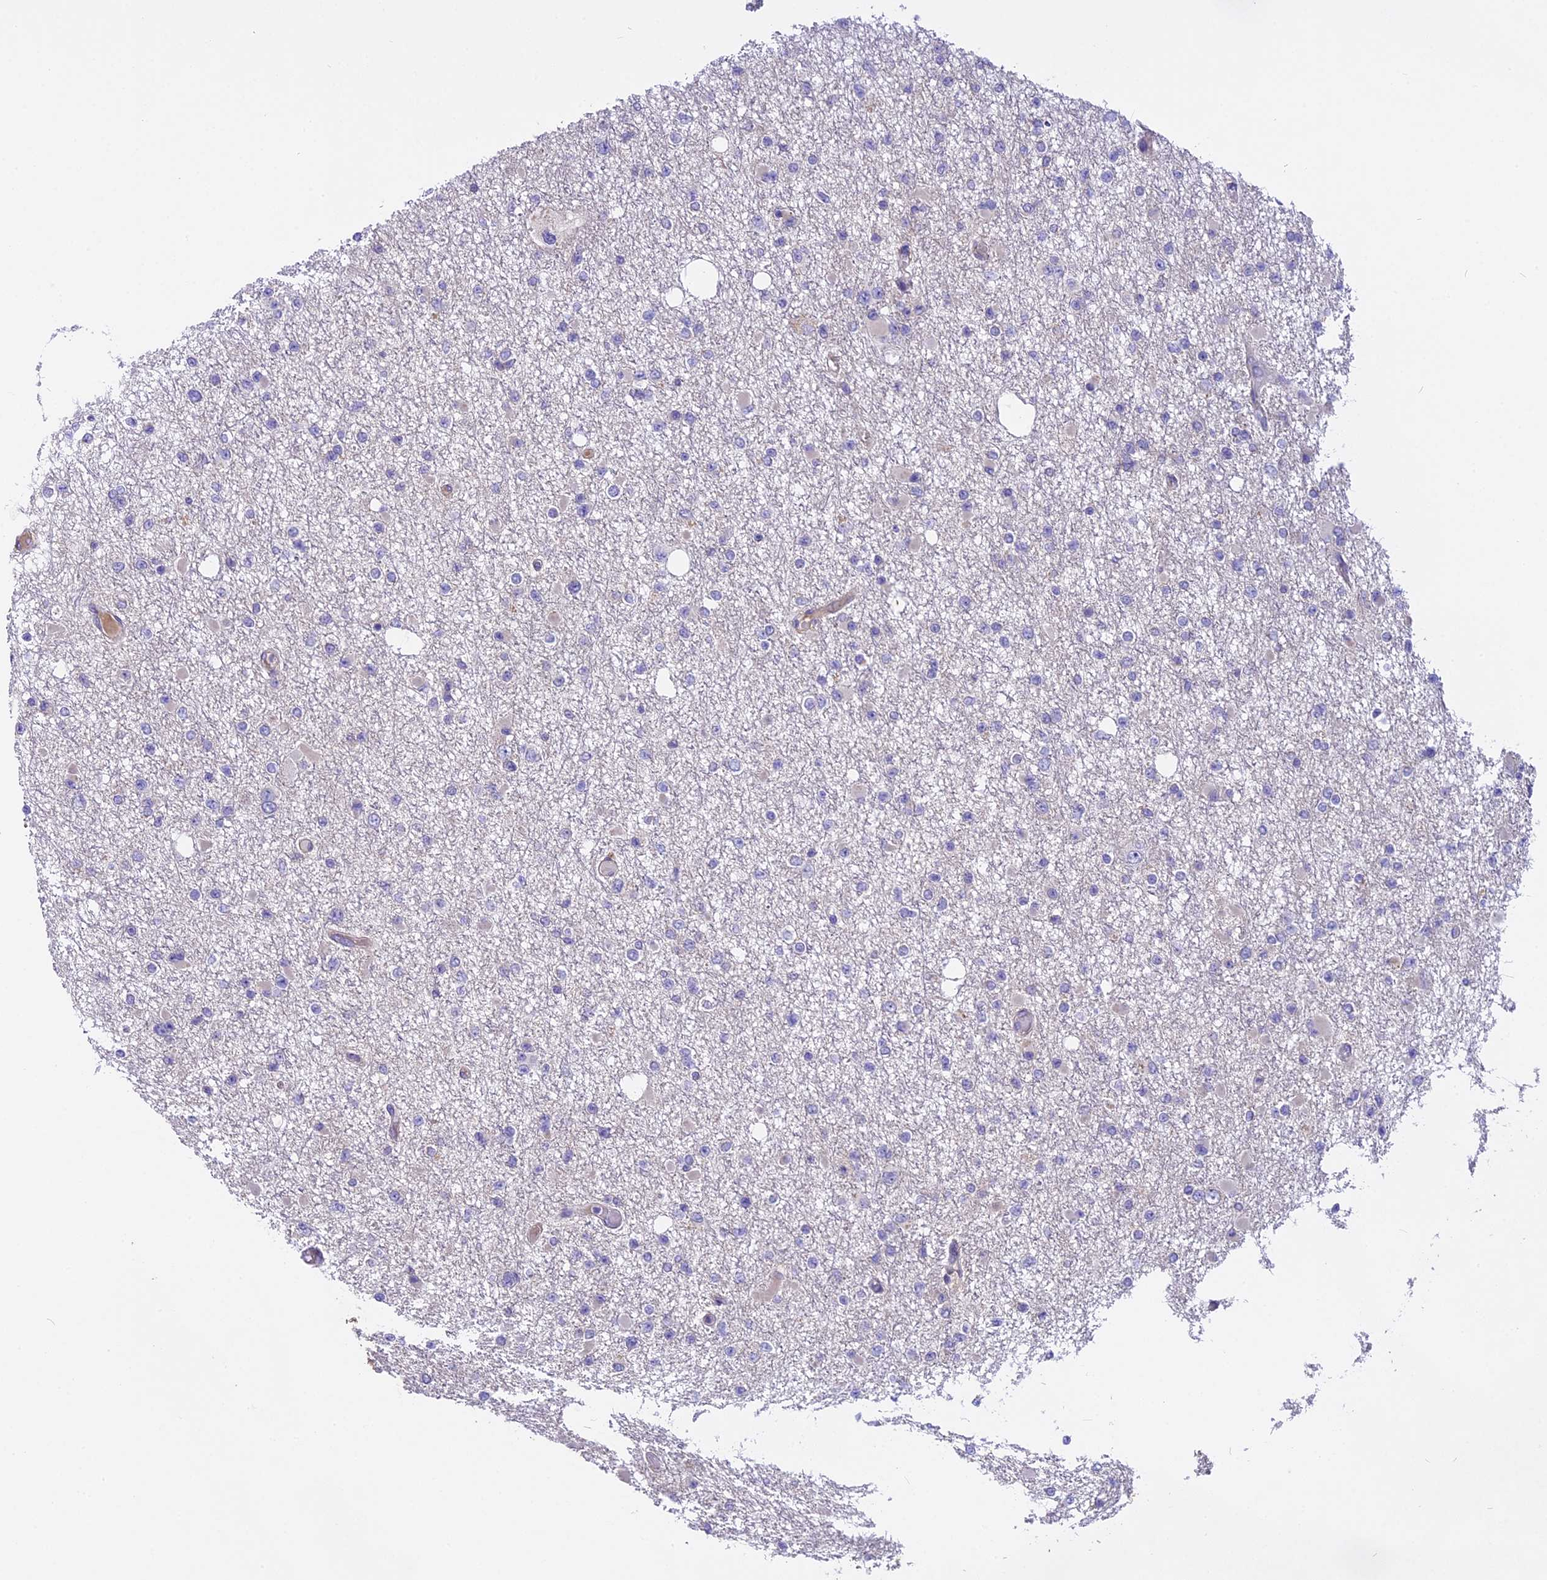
{"staining": {"intensity": "negative", "quantity": "none", "location": "none"}, "tissue": "glioma", "cell_type": "Tumor cells", "image_type": "cancer", "snomed": [{"axis": "morphology", "description": "Glioma, malignant, Low grade"}, {"axis": "topography", "description": "Brain"}], "caption": "Human malignant glioma (low-grade) stained for a protein using immunohistochemistry displays no expression in tumor cells.", "gene": "FAM98C", "patient": {"sex": "female", "age": 22}}